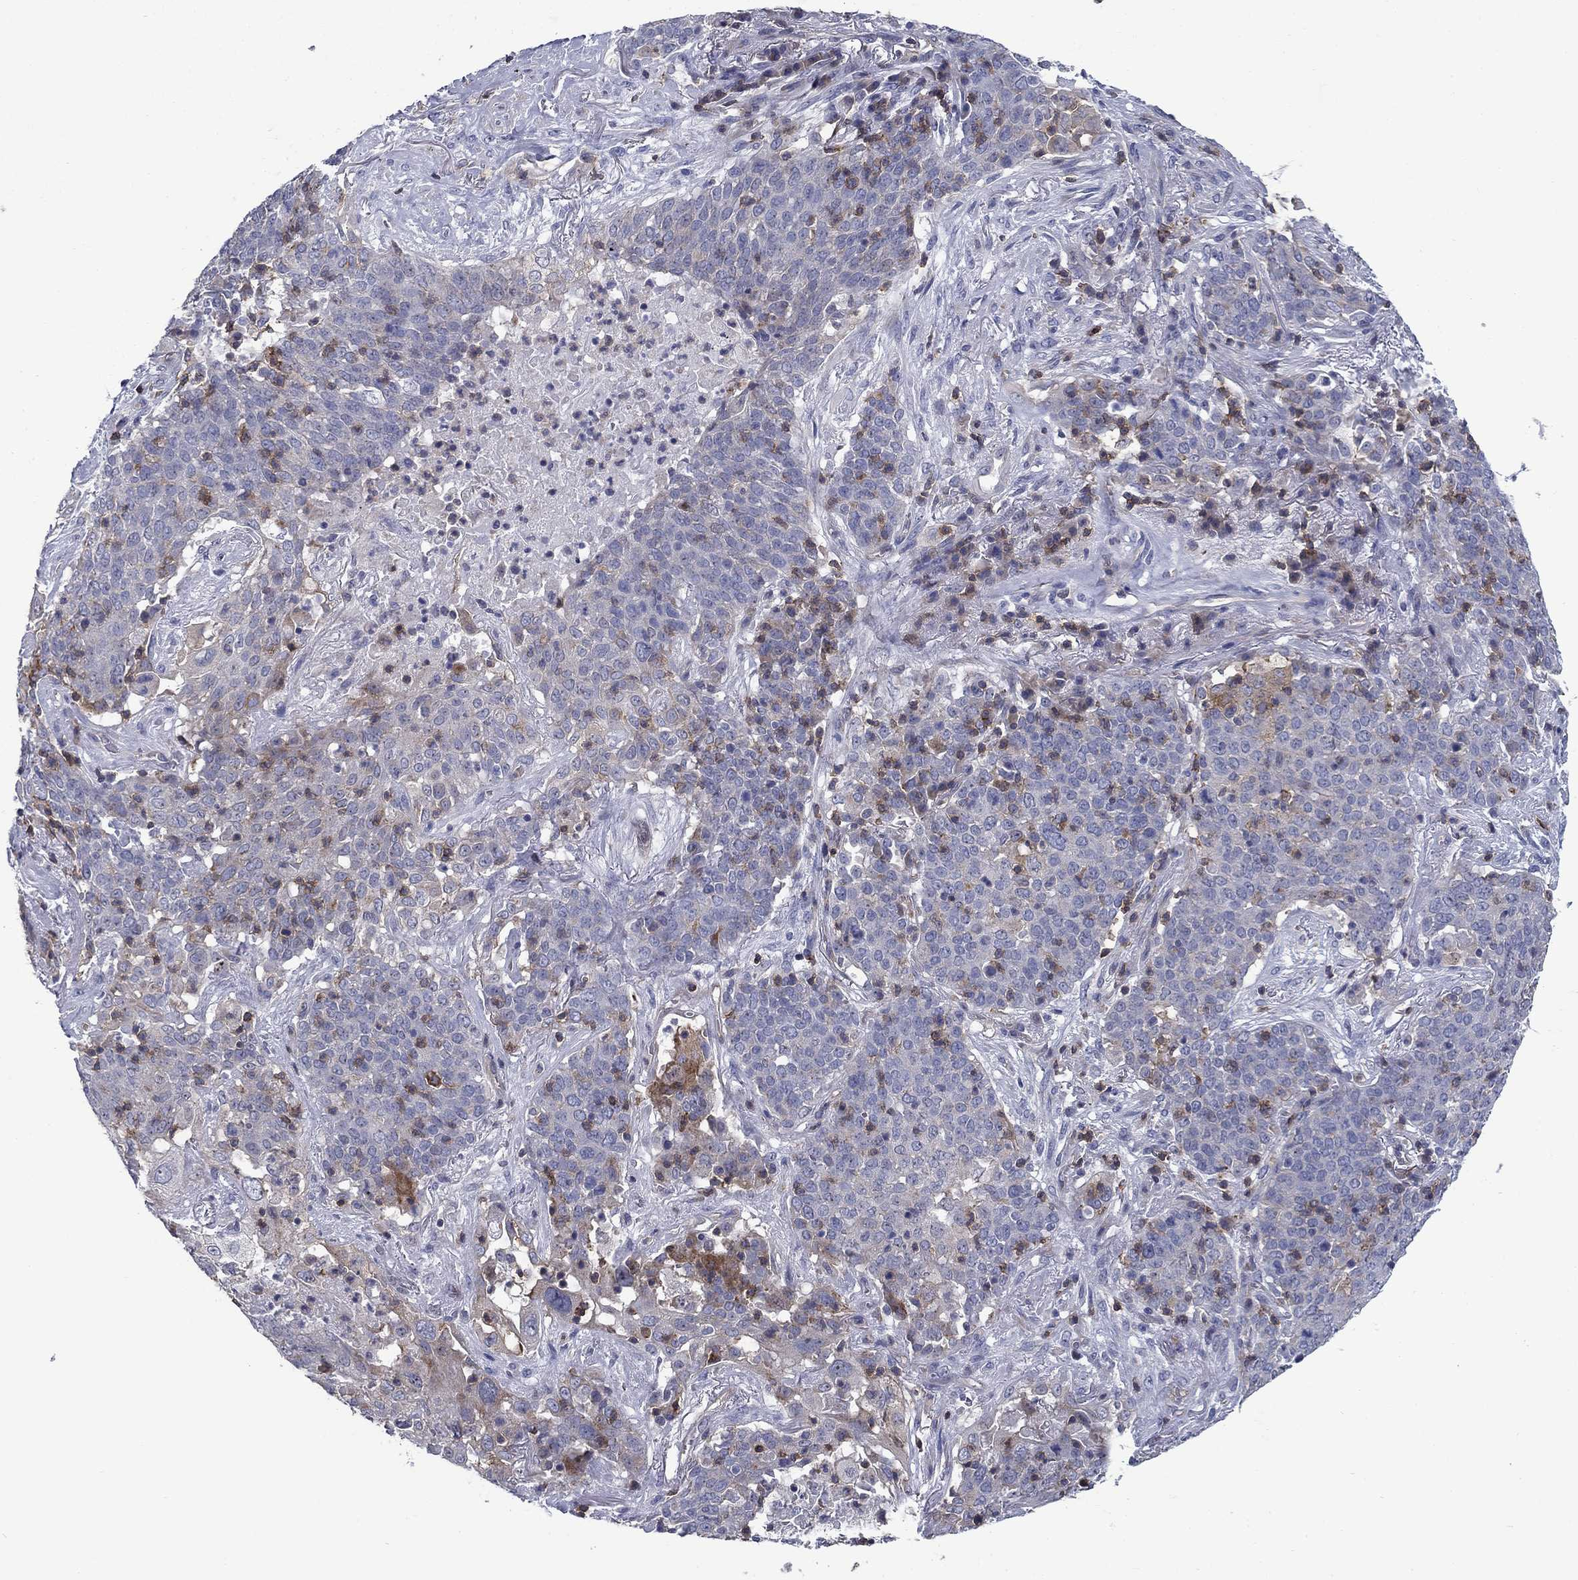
{"staining": {"intensity": "negative", "quantity": "none", "location": "none"}, "tissue": "lung cancer", "cell_type": "Tumor cells", "image_type": "cancer", "snomed": [{"axis": "morphology", "description": "Squamous cell carcinoma, NOS"}, {"axis": "topography", "description": "Lung"}], "caption": "Immunohistochemistry histopathology image of neoplastic tissue: human lung cancer (squamous cell carcinoma) stained with DAB reveals no significant protein staining in tumor cells.", "gene": "SIT1", "patient": {"sex": "male", "age": 82}}